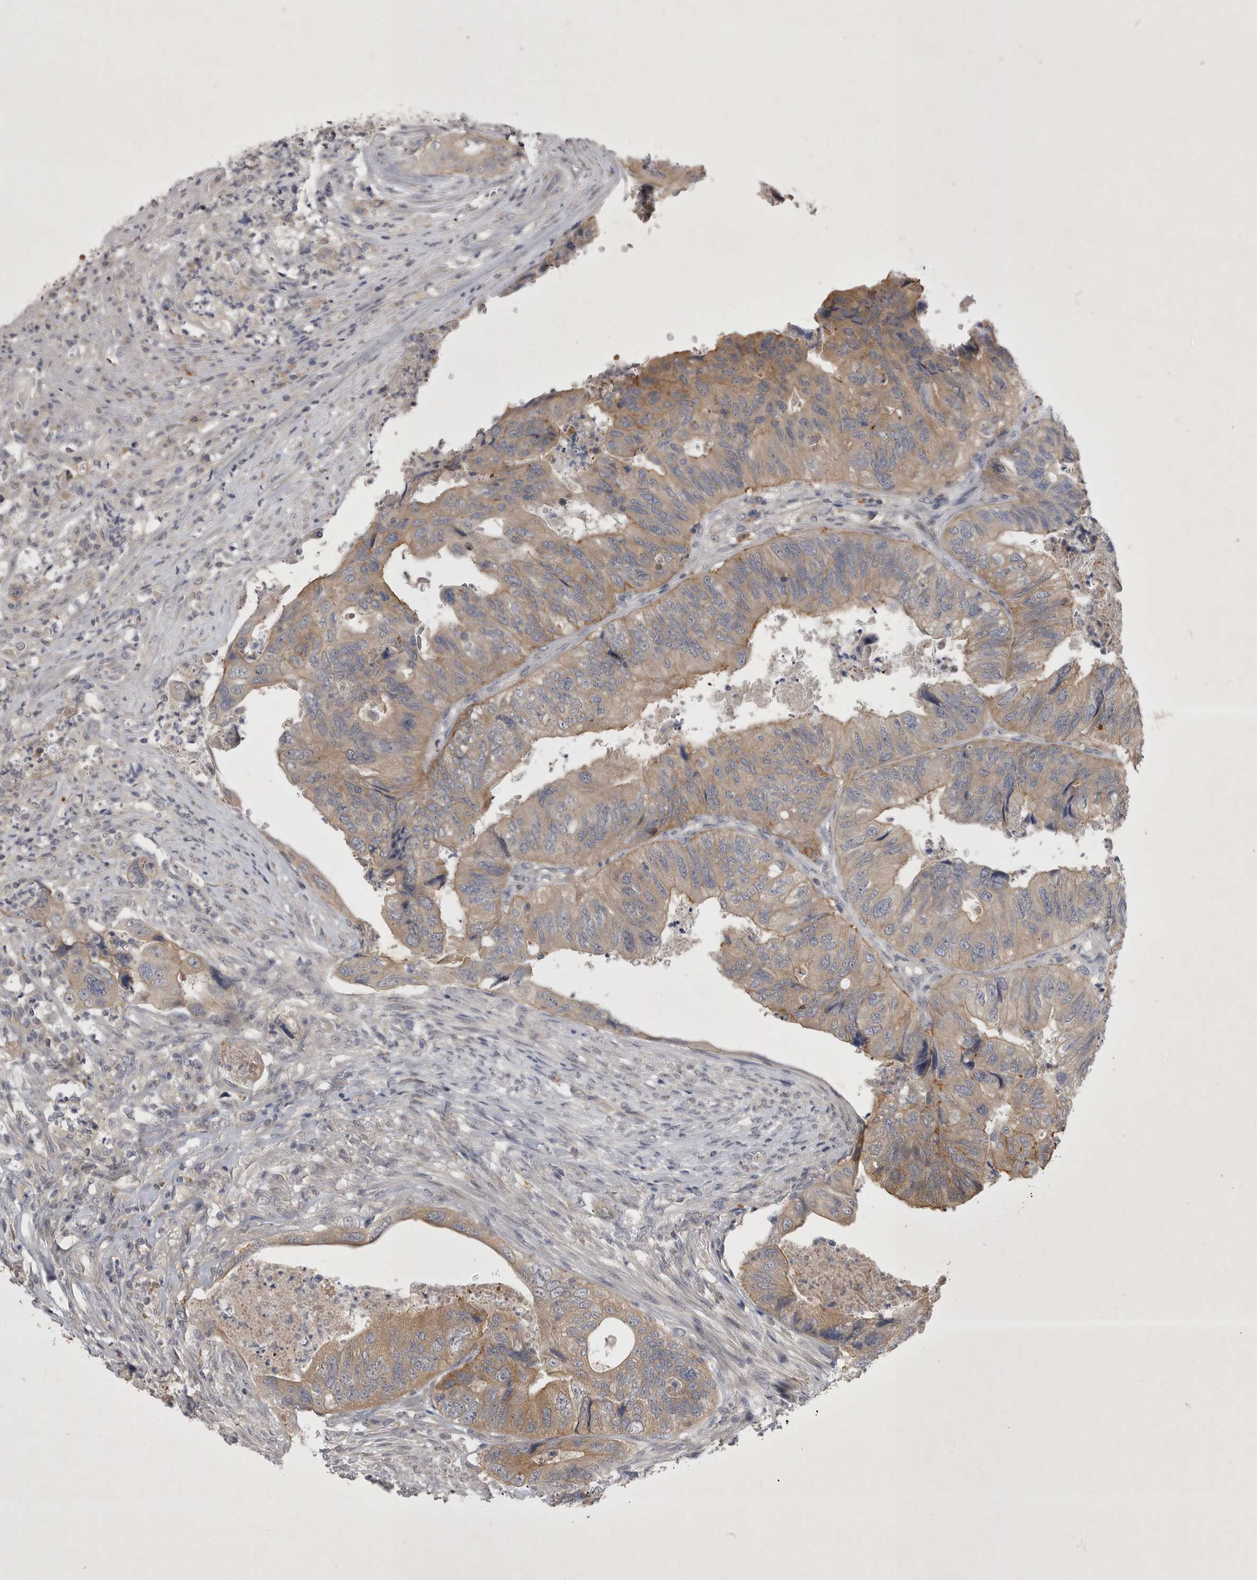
{"staining": {"intensity": "weak", "quantity": ">75%", "location": "cytoplasmic/membranous"}, "tissue": "colorectal cancer", "cell_type": "Tumor cells", "image_type": "cancer", "snomed": [{"axis": "morphology", "description": "Adenocarcinoma, NOS"}, {"axis": "topography", "description": "Rectum"}], "caption": "This is a micrograph of immunohistochemistry staining of colorectal adenocarcinoma, which shows weak positivity in the cytoplasmic/membranous of tumor cells.", "gene": "CTBS", "patient": {"sex": "male", "age": 63}}